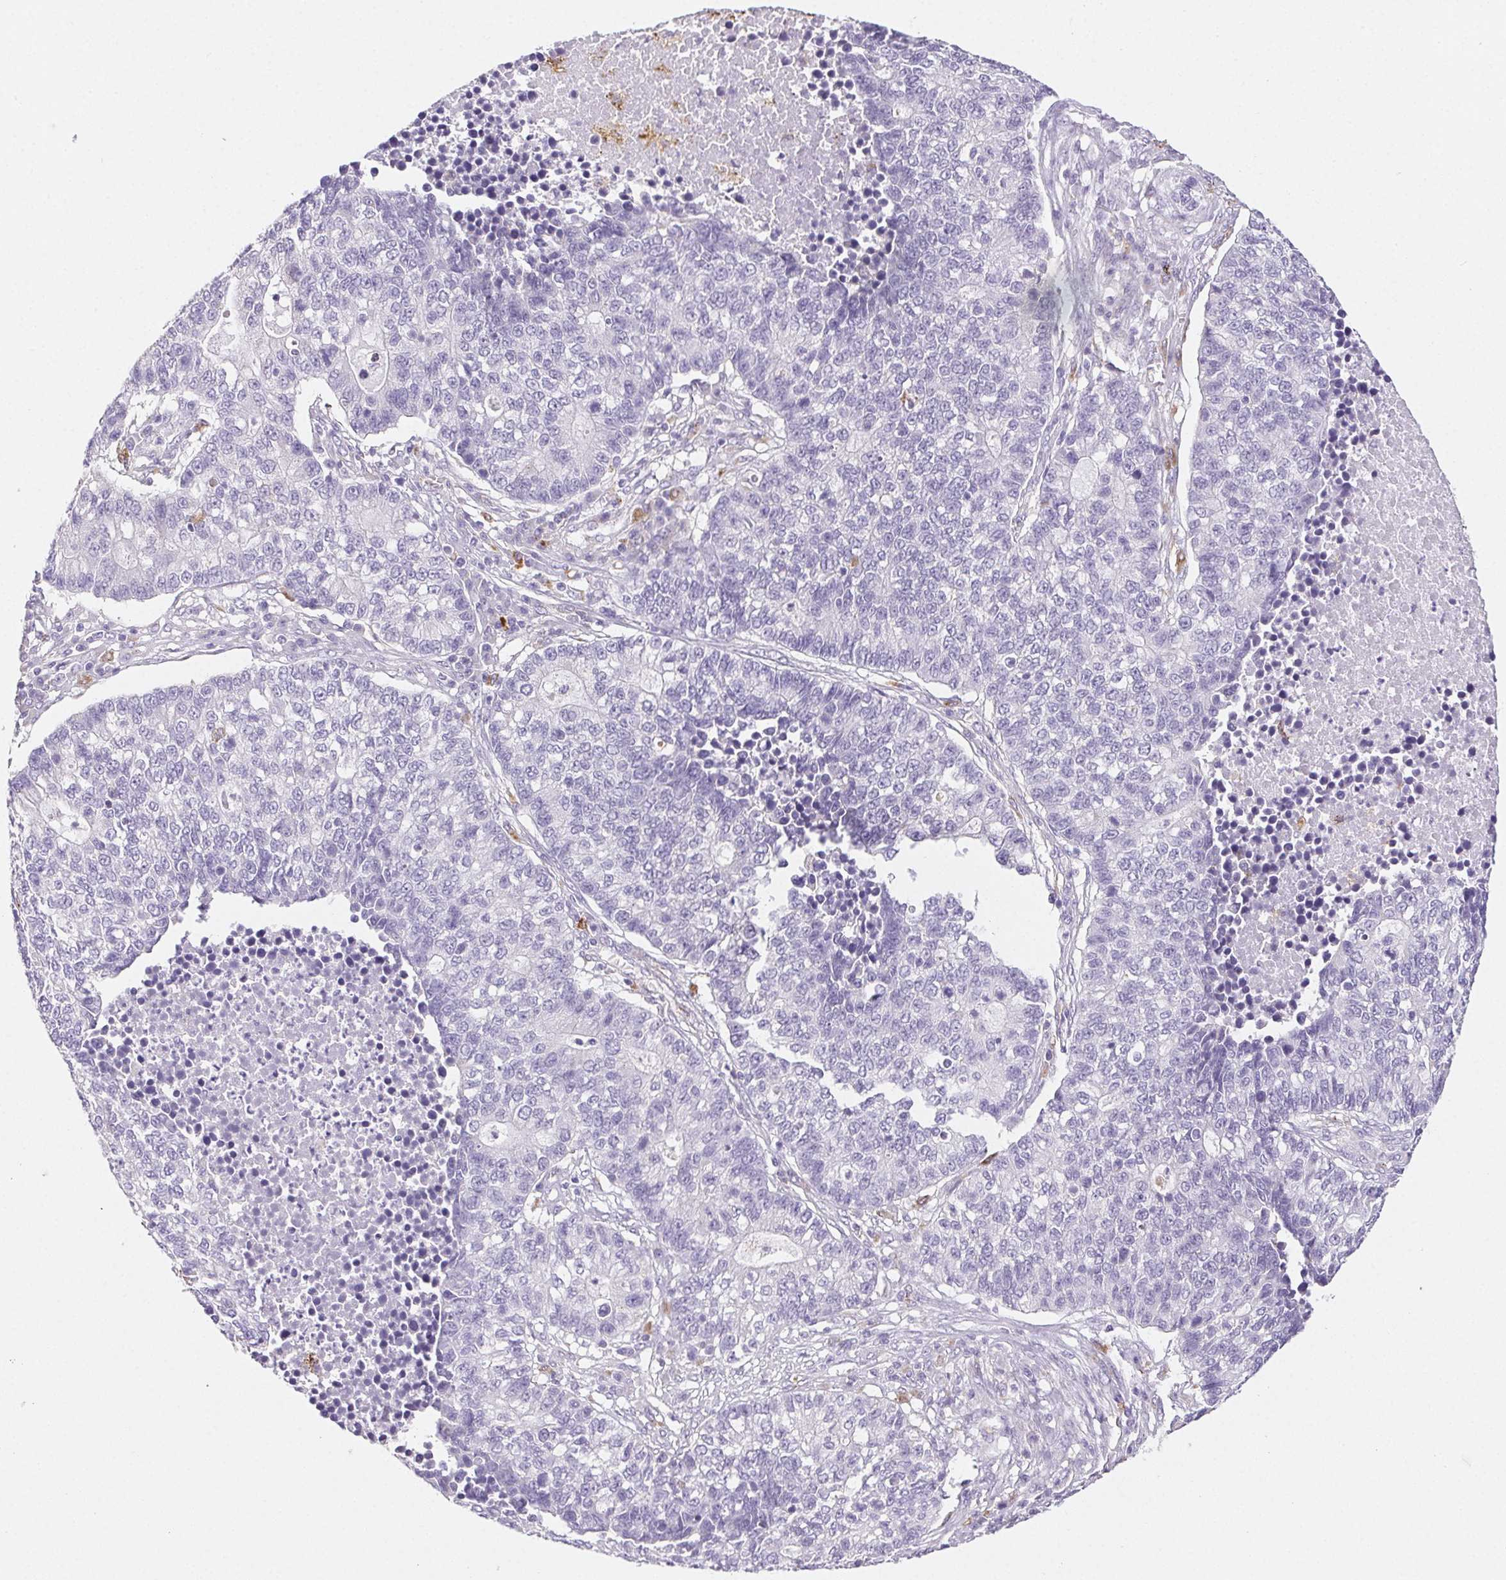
{"staining": {"intensity": "negative", "quantity": "none", "location": "none"}, "tissue": "lung cancer", "cell_type": "Tumor cells", "image_type": "cancer", "snomed": [{"axis": "morphology", "description": "Adenocarcinoma, NOS"}, {"axis": "topography", "description": "Lung"}], "caption": "IHC image of human lung cancer stained for a protein (brown), which shows no expression in tumor cells.", "gene": "LIPA", "patient": {"sex": "male", "age": 57}}